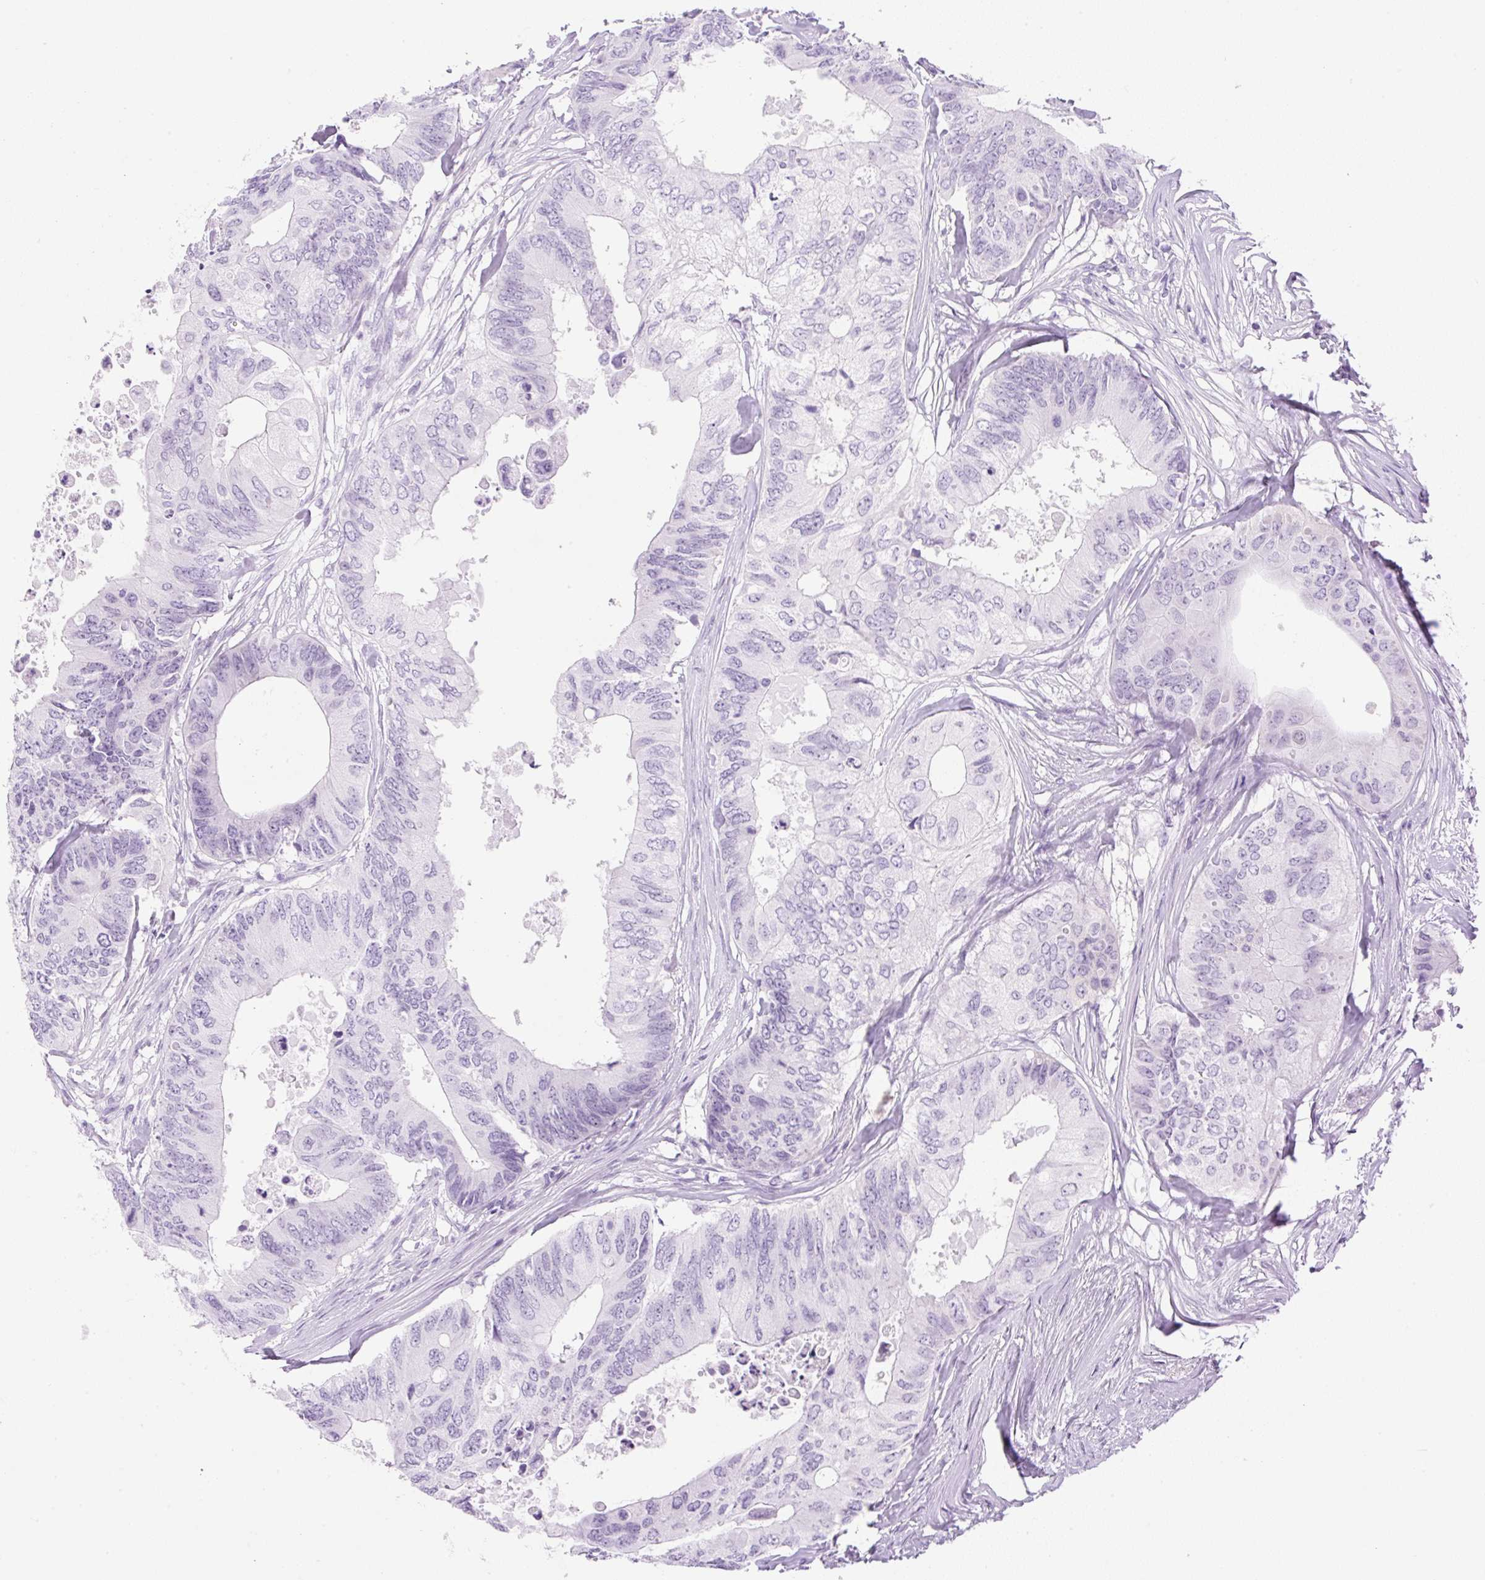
{"staining": {"intensity": "negative", "quantity": "none", "location": "none"}, "tissue": "colorectal cancer", "cell_type": "Tumor cells", "image_type": "cancer", "snomed": [{"axis": "morphology", "description": "Adenocarcinoma, NOS"}, {"axis": "topography", "description": "Colon"}], "caption": "Immunohistochemical staining of human colorectal cancer demonstrates no significant expression in tumor cells.", "gene": "SPRR4", "patient": {"sex": "male", "age": 71}}